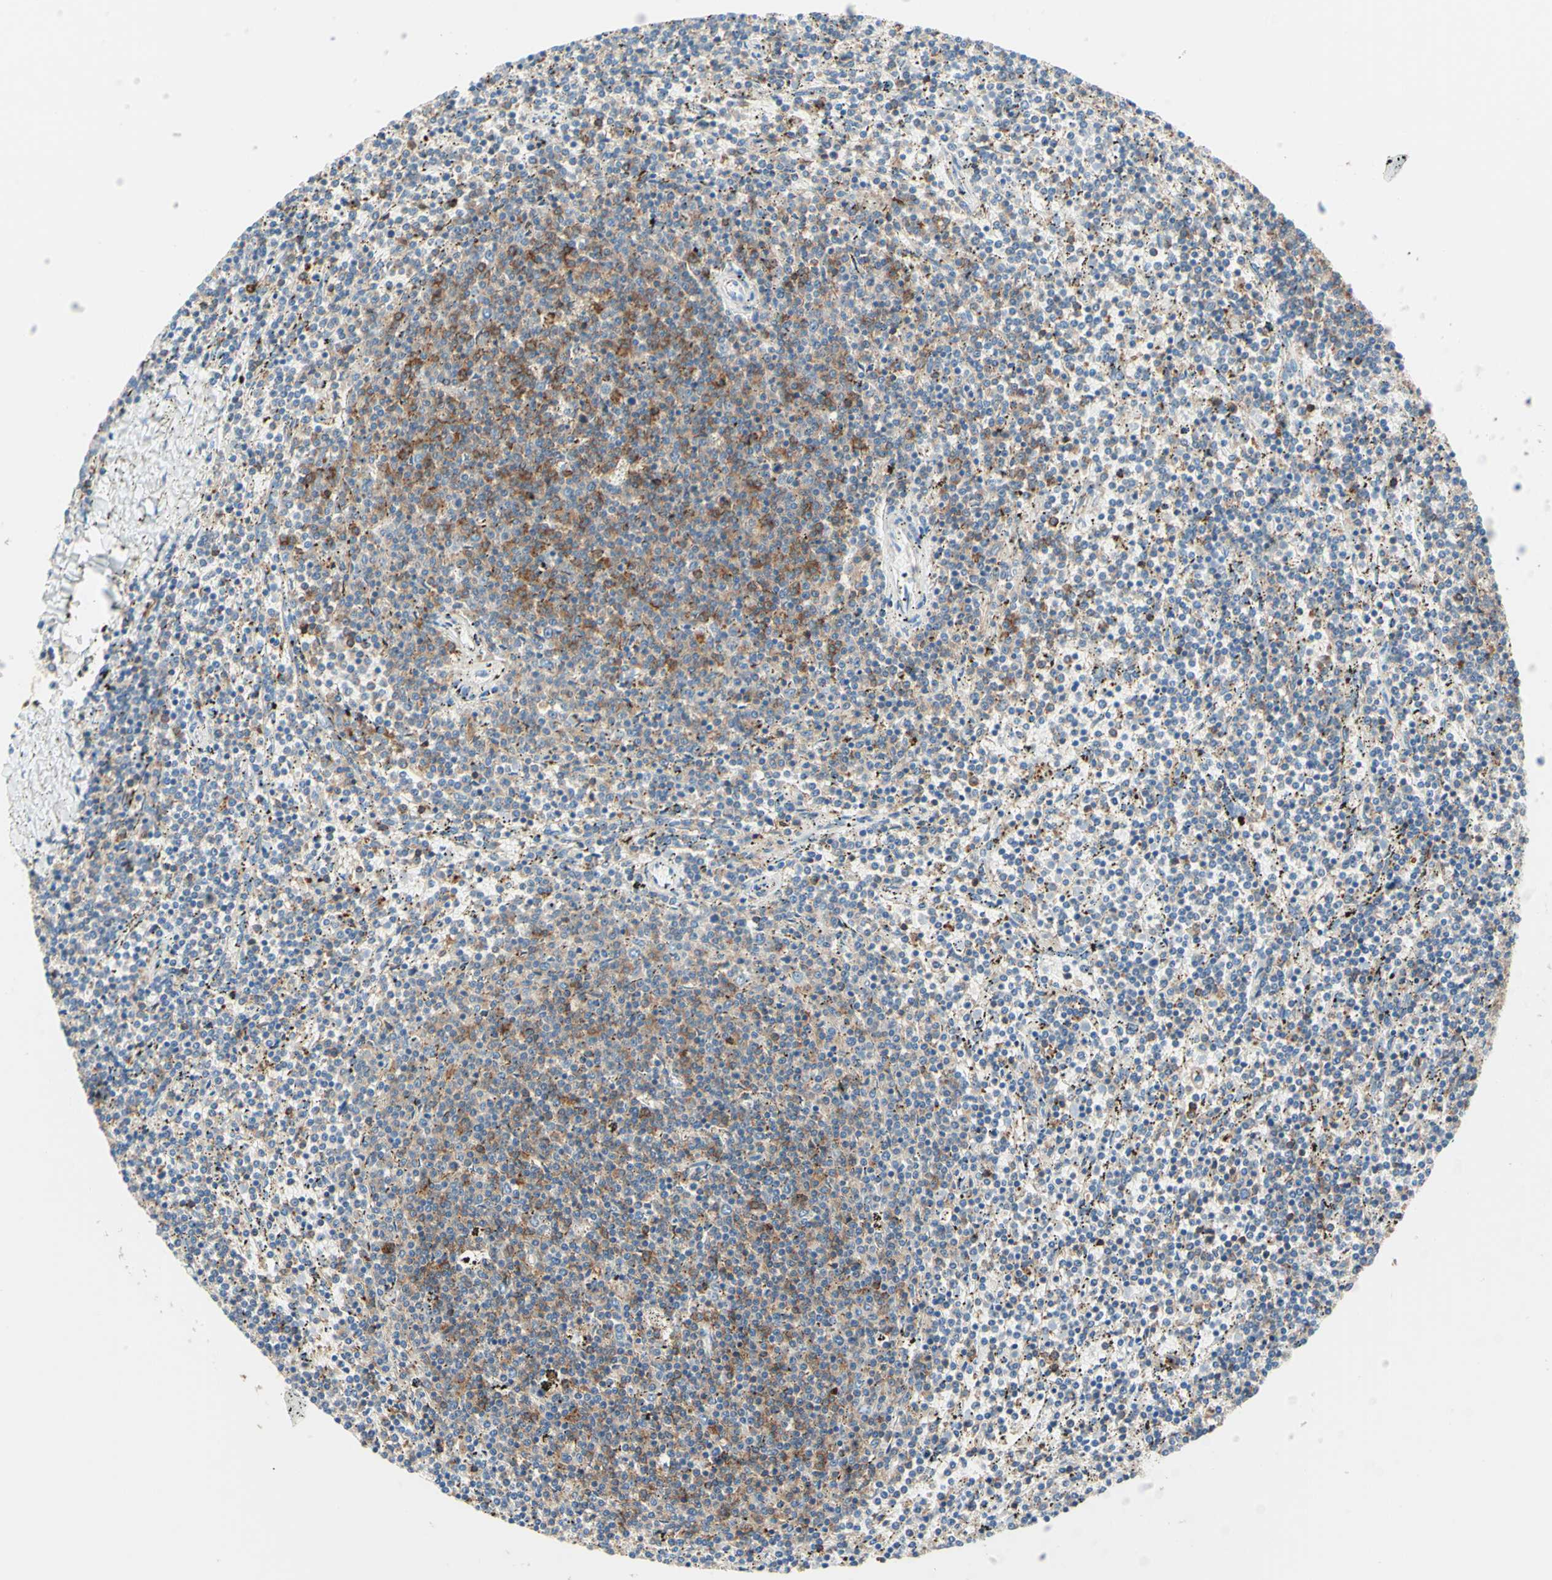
{"staining": {"intensity": "weak", "quantity": ">75%", "location": "cytoplasmic/membranous"}, "tissue": "lymphoma", "cell_type": "Tumor cells", "image_type": "cancer", "snomed": [{"axis": "morphology", "description": "Malignant lymphoma, non-Hodgkin's type, Low grade"}, {"axis": "topography", "description": "Spleen"}], "caption": "Protein staining by IHC reveals weak cytoplasmic/membranous expression in about >75% of tumor cells in lymphoma.", "gene": "SEMA4C", "patient": {"sex": "female", "age": 50}}